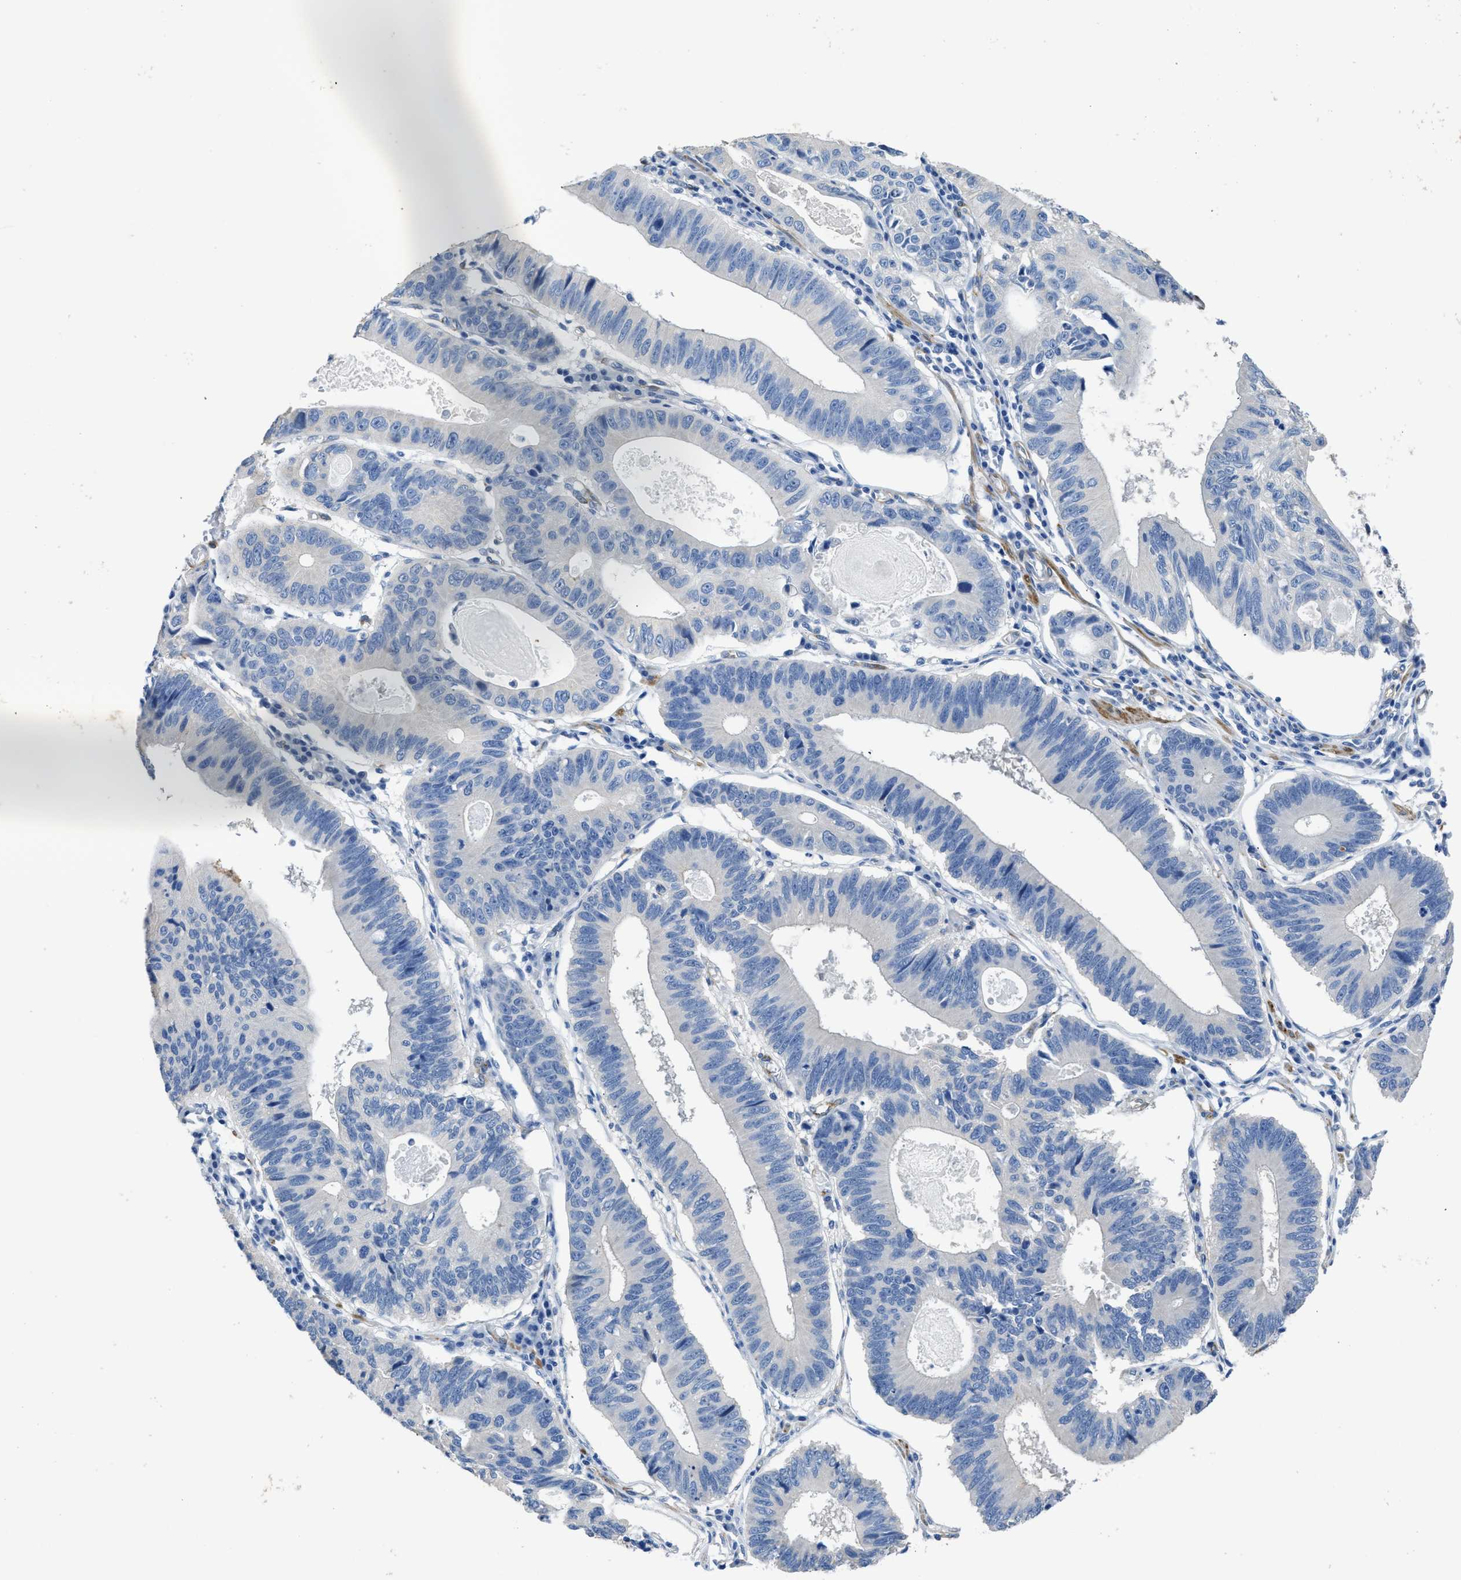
{"staining": {"intensity": "negative", "quantity": "none", "location": "none"}, "tissue": "stomach cancer", "cell_type": "Tumor cells", "image_type": "cancer", "snomed": [{"axis": "morphology", "description": "Adenocarcinoma, NOS"}, {"axis": "topography", "description": "Stomach"}], "caption": "The IHC photomicrograph has no significant expression in tumor cells of adenocarcinoma (stomach) tissue.", "gene": "ZSWIM5", "patient": {"sex": "male", "age": 59}}